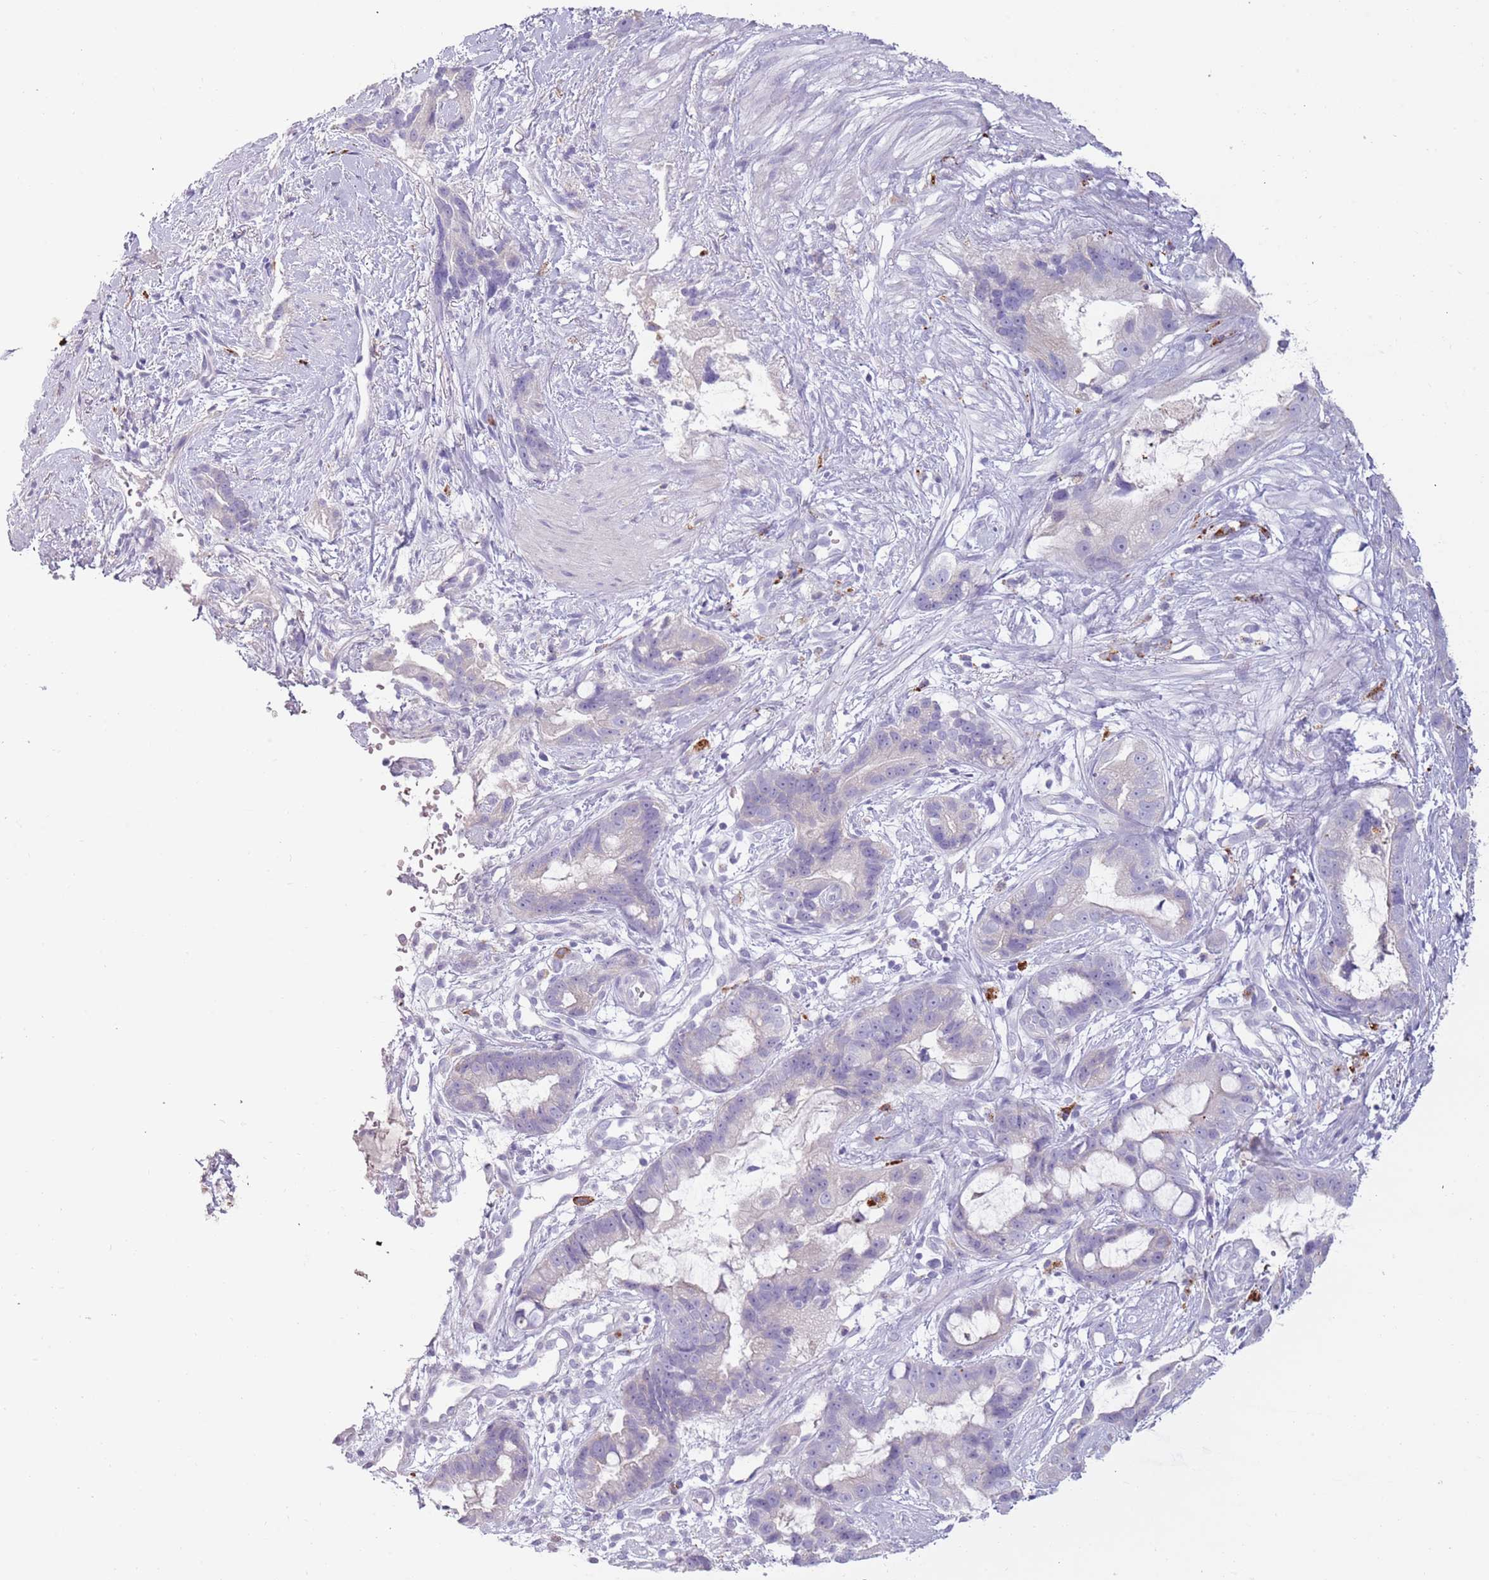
{"staining": {"intensity": "negative", "quantity": "none", "location": "none"}, "tissue": "stomach cancer", "cell_type": "Tumor cells", "image_type": "cancer", "snomed": [{"axis": "morphology", "description": "Adenocarcinoma, NOS"}, {"axis": "topography", "description": "Stomach"}], "caption": "This is an IHC histopathology image of stomach cancer. There is no staining in tumor cells.", "gene": "NWD2", "patient": {"sex": "male", "age": 55}}